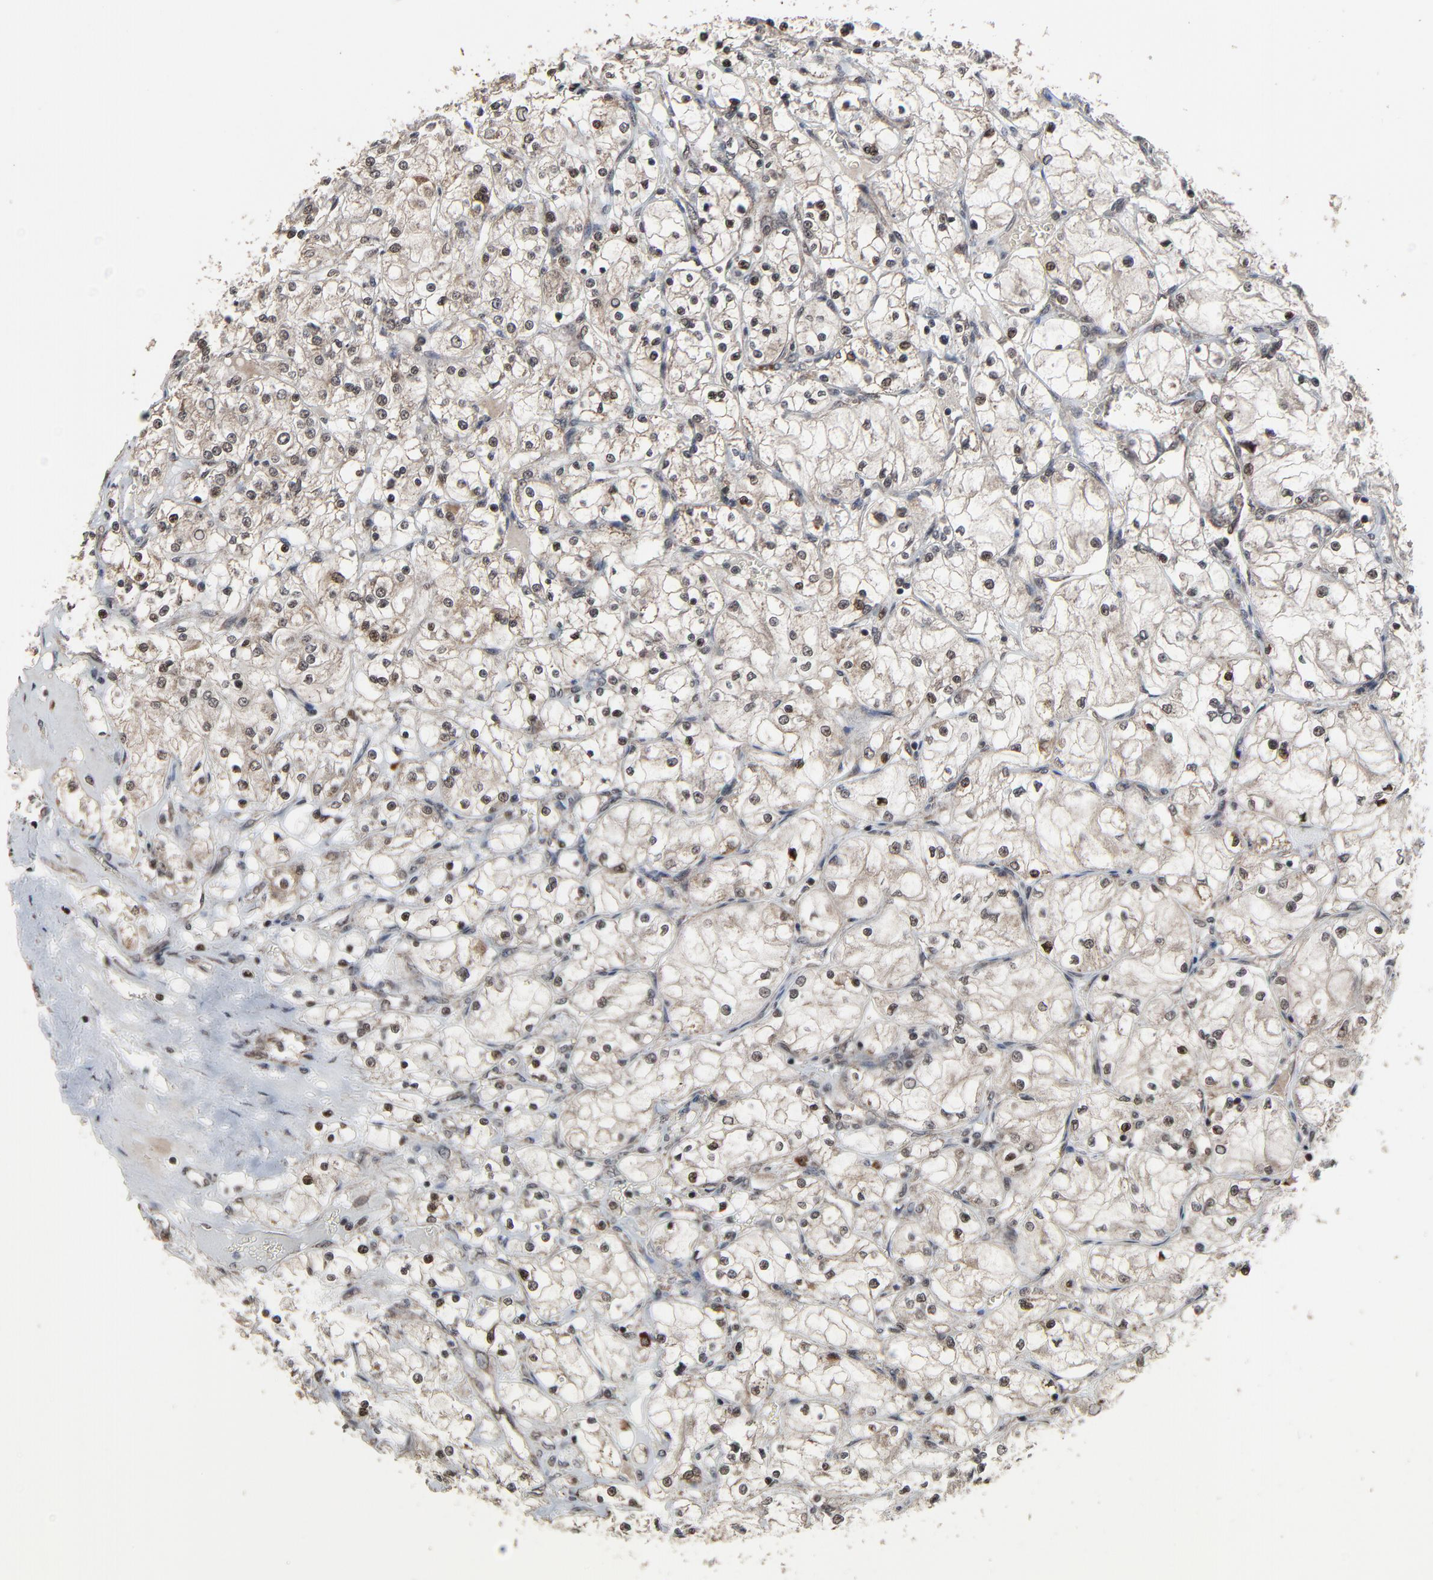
{"staining": {"intensity": "weak", "quantity": "25%-75%", "location": "cytoplasmic/membranous,nuclear"}, "tissue": "renal cancer", "cell_type": "Tumor cells", "image_type": "cancer", "snomed": [{"axis": "morphology", "description": "Adenocarcinoma, NOS"}, {"axis": "topography", "description": "Kidney"}], "caption": "Renal cancer was stained to show a protein in brown. There is low levels of weak cytoplasmic/membranous and nuclear positivity in approximately 25%-75% of tumor cells. The protein of interest is shown in brown color, while the nuclei are stained blue.", "gene": "RHOJ", "patient": {"sex": "male", "age": 61}}